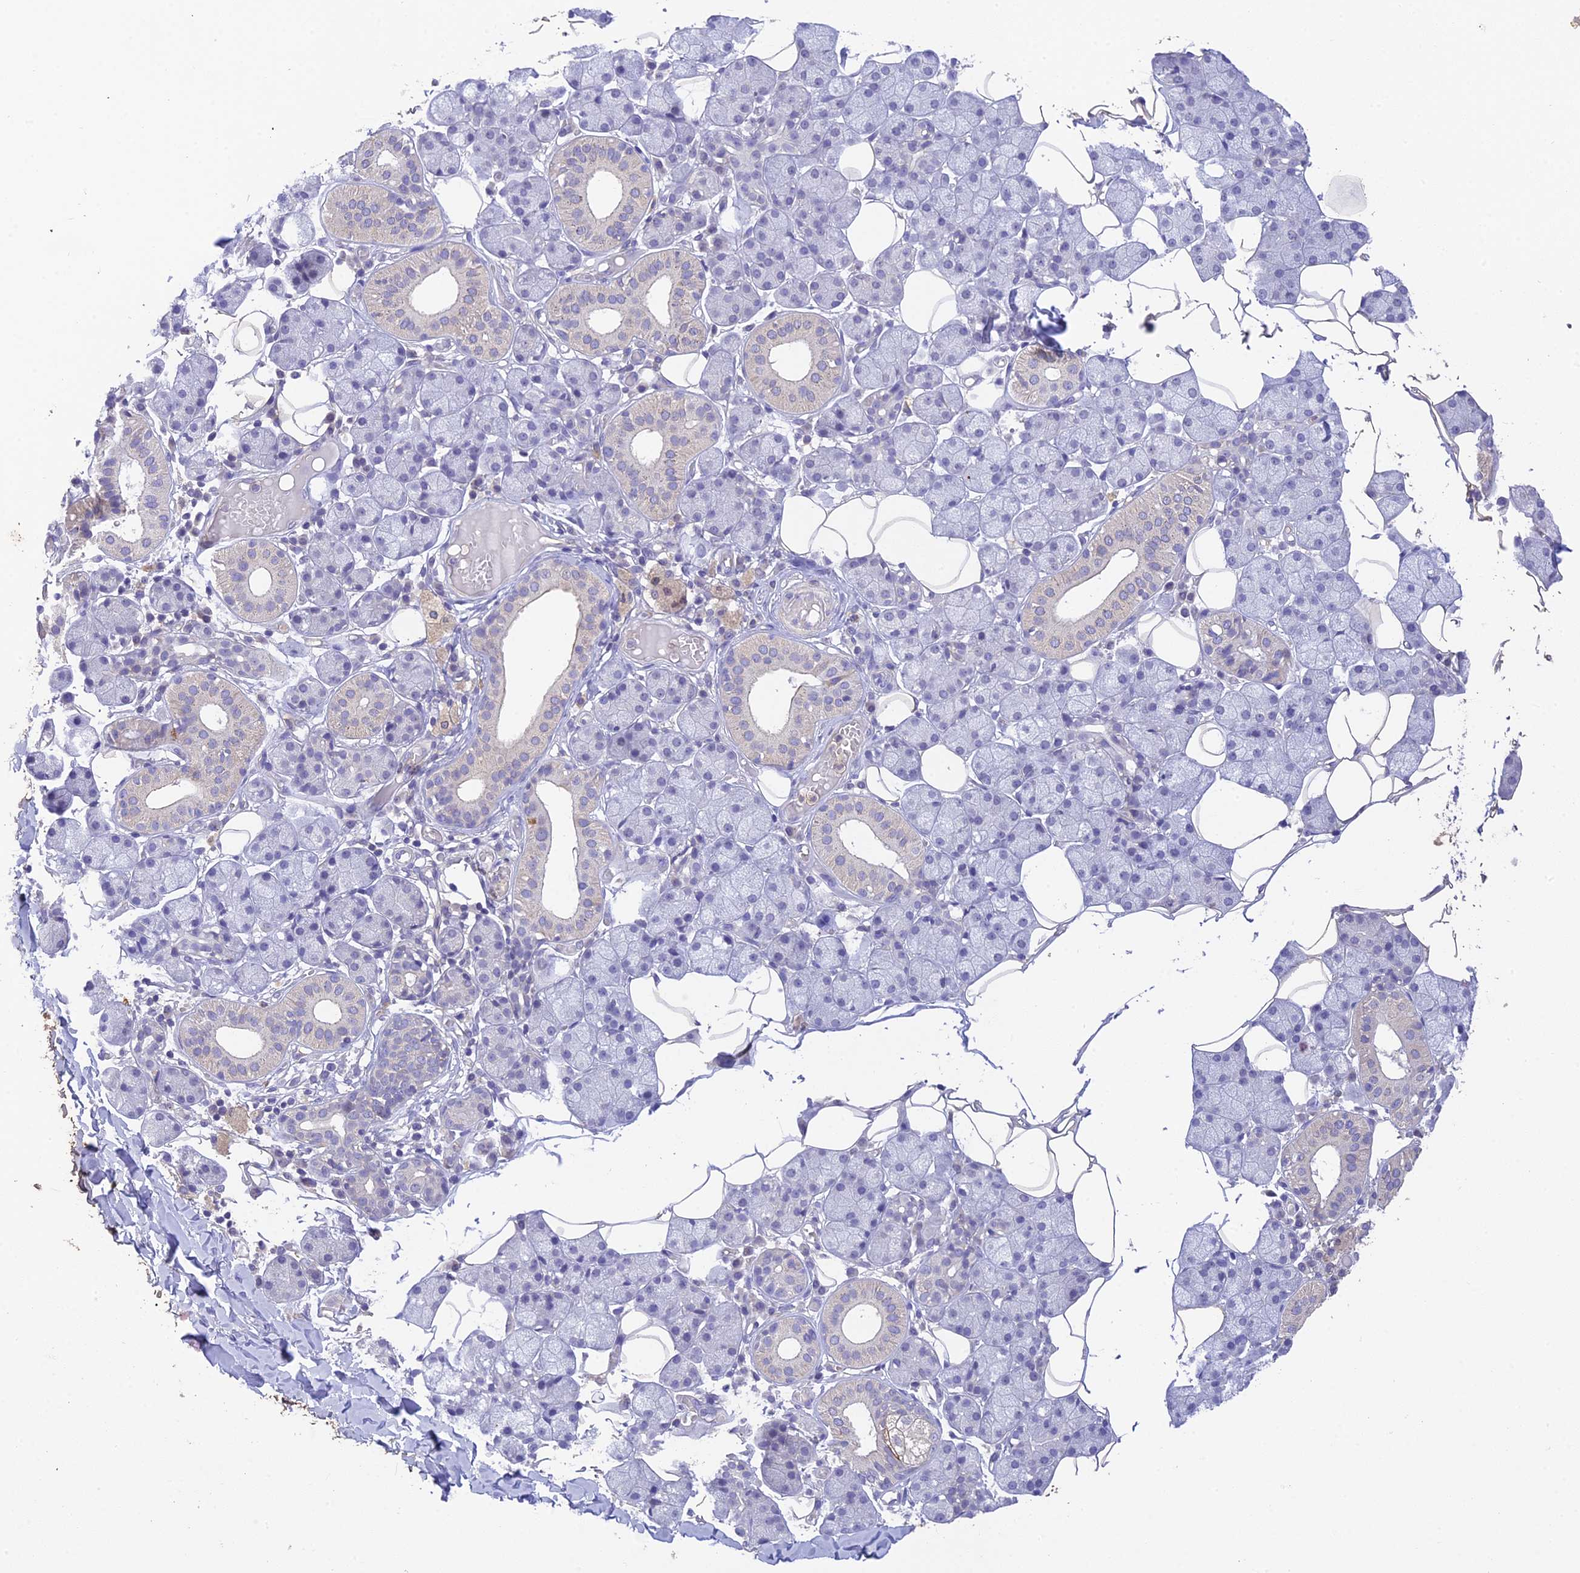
{"staining": {"intensity": "negative", "quantity": "none", "location": "none"}, "tissue": "salivary gland", "cell_type": "Glandular cells", "image_type": "normal", "snomed": [{"axis": "morphology", "description": "Normal tissue, NOS"}, {"axis": "topography", "description": "Salivary gland"}], "caption": "Immunohistochemical staining of benign human salivary gland demonstrates no significant expression in glandular cells. The staining was performed using DAB to visualize the protein expression in brown, while the nuclei were stained in blue with hematoxylin (Magnification: 20x).", "gene": "BMT2", "patient": {"sex": "female", "age": 33}}